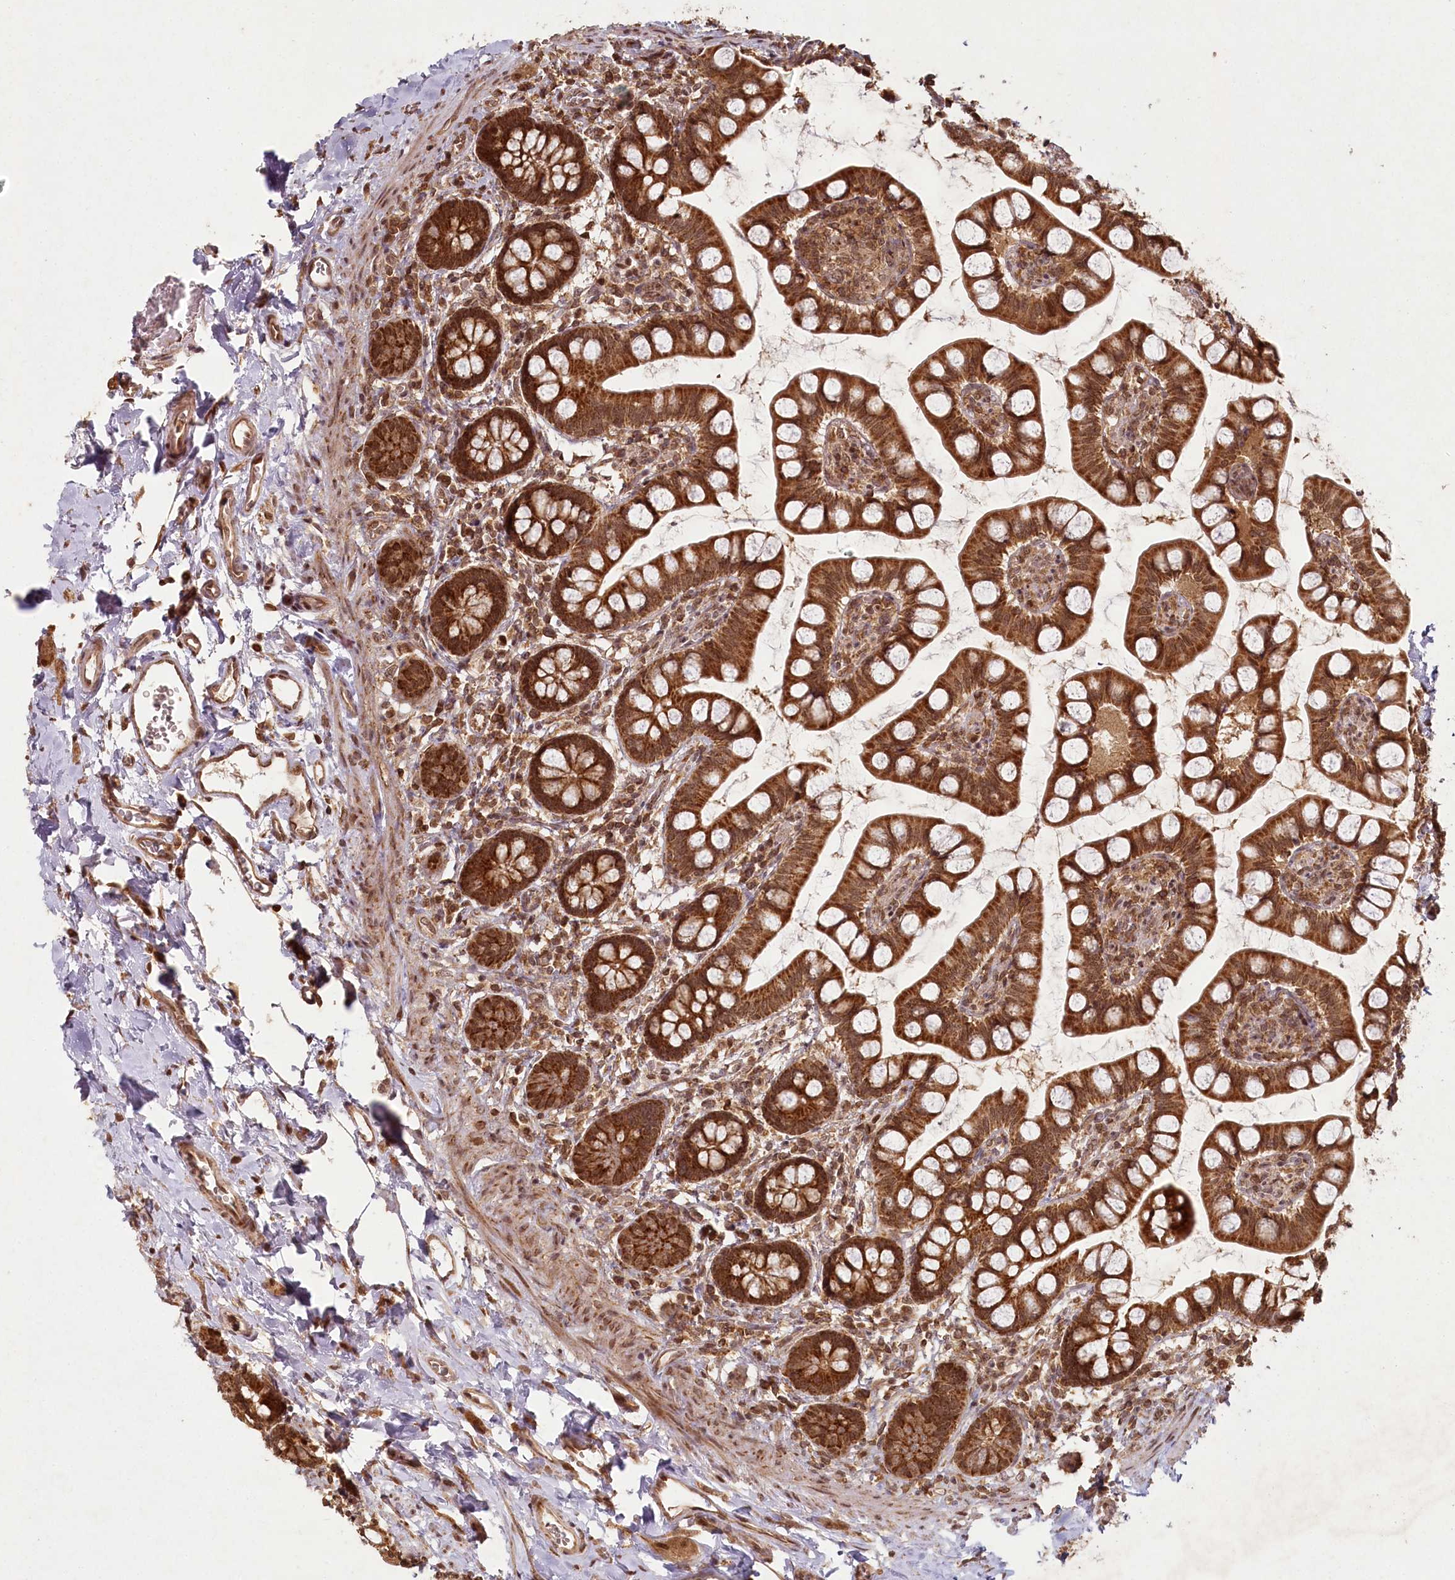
{"staining": {"intensity": "strong", "quantity": ">75%", "location": "cytoplasmic/membranous"}, "tissue": "small intestine", "cell_type": "Glandular cells", "image_type": "normal", "snomed": [{"axis": "morphology", "description": "Normal tissue, NOS"}, {"axis": "topography", "description": "Small intestine"}], "caption": "Protein expression analysis of normal small intestine demonstrates strong cytoplasmic/membranous positivity in about >75% of glandular cells.", "gene": "MICU1", "patient": {"sex": "male", "age": 52}}